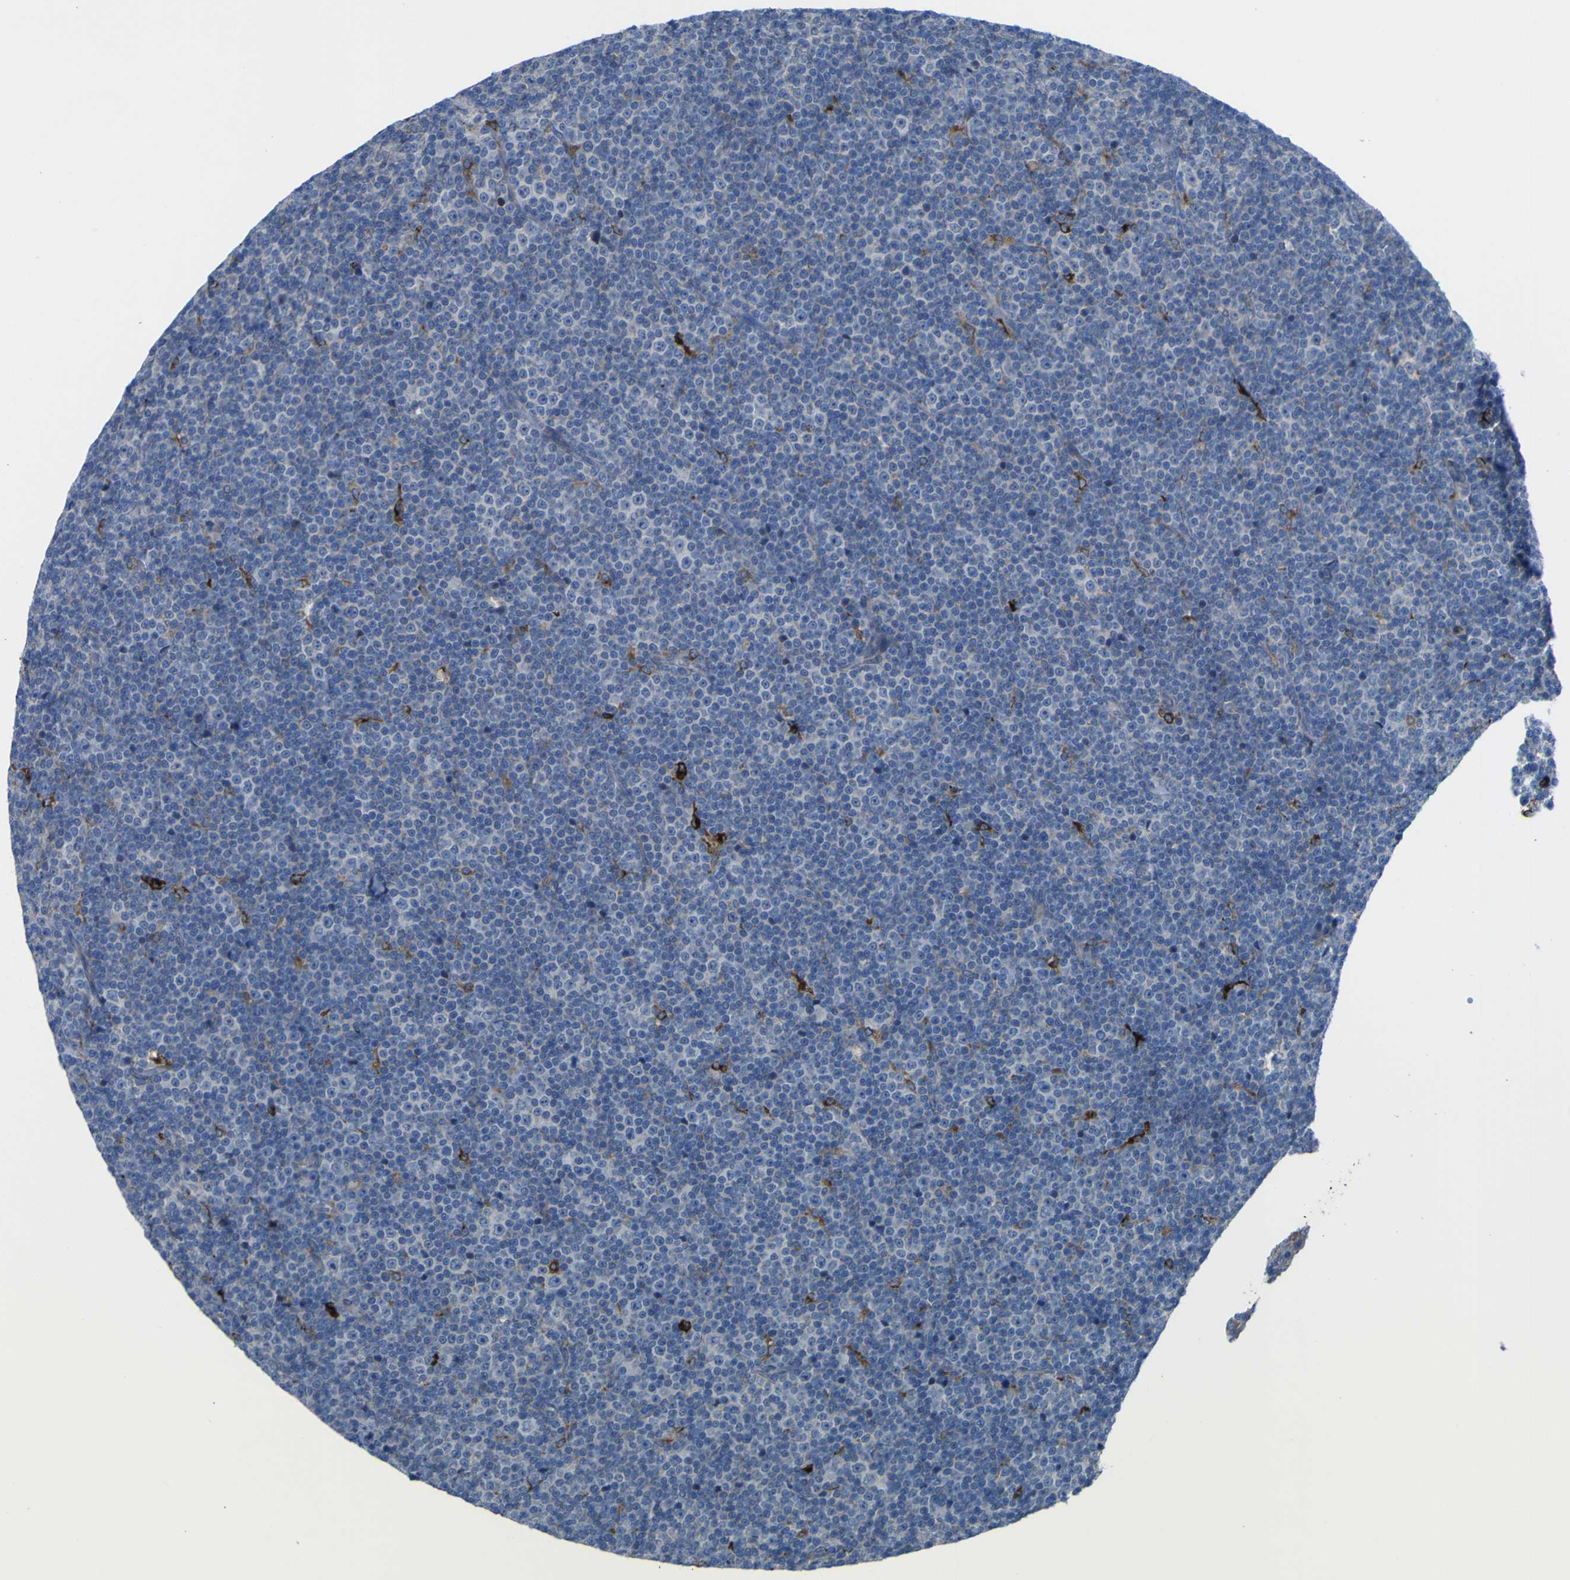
{"staining": {"intensity": "negative", "quantity": "none", "location": "none"}, "tissue": "lymphoma", "cell_type": "Tumor cells", "image_type": "cancer", "snomed": [{"axis": "morphology", "description": "Malignant lymphoma, non-Hodgkin's type, Low grade"}, {"axis": "topography", "description": "Lymph node"}], "caption": "Micrograph shows no protein expression in tumor cells of lymphoma tissue. The staining was performed using DAB (3,3'-diaminobenzidine) to visualize the protein expression in brown, while the nuclei were stained in blue with hematoxylin (Magnification: 20x).", "gene": "CST3", "patient": {"sex": "female", "age": 67}}